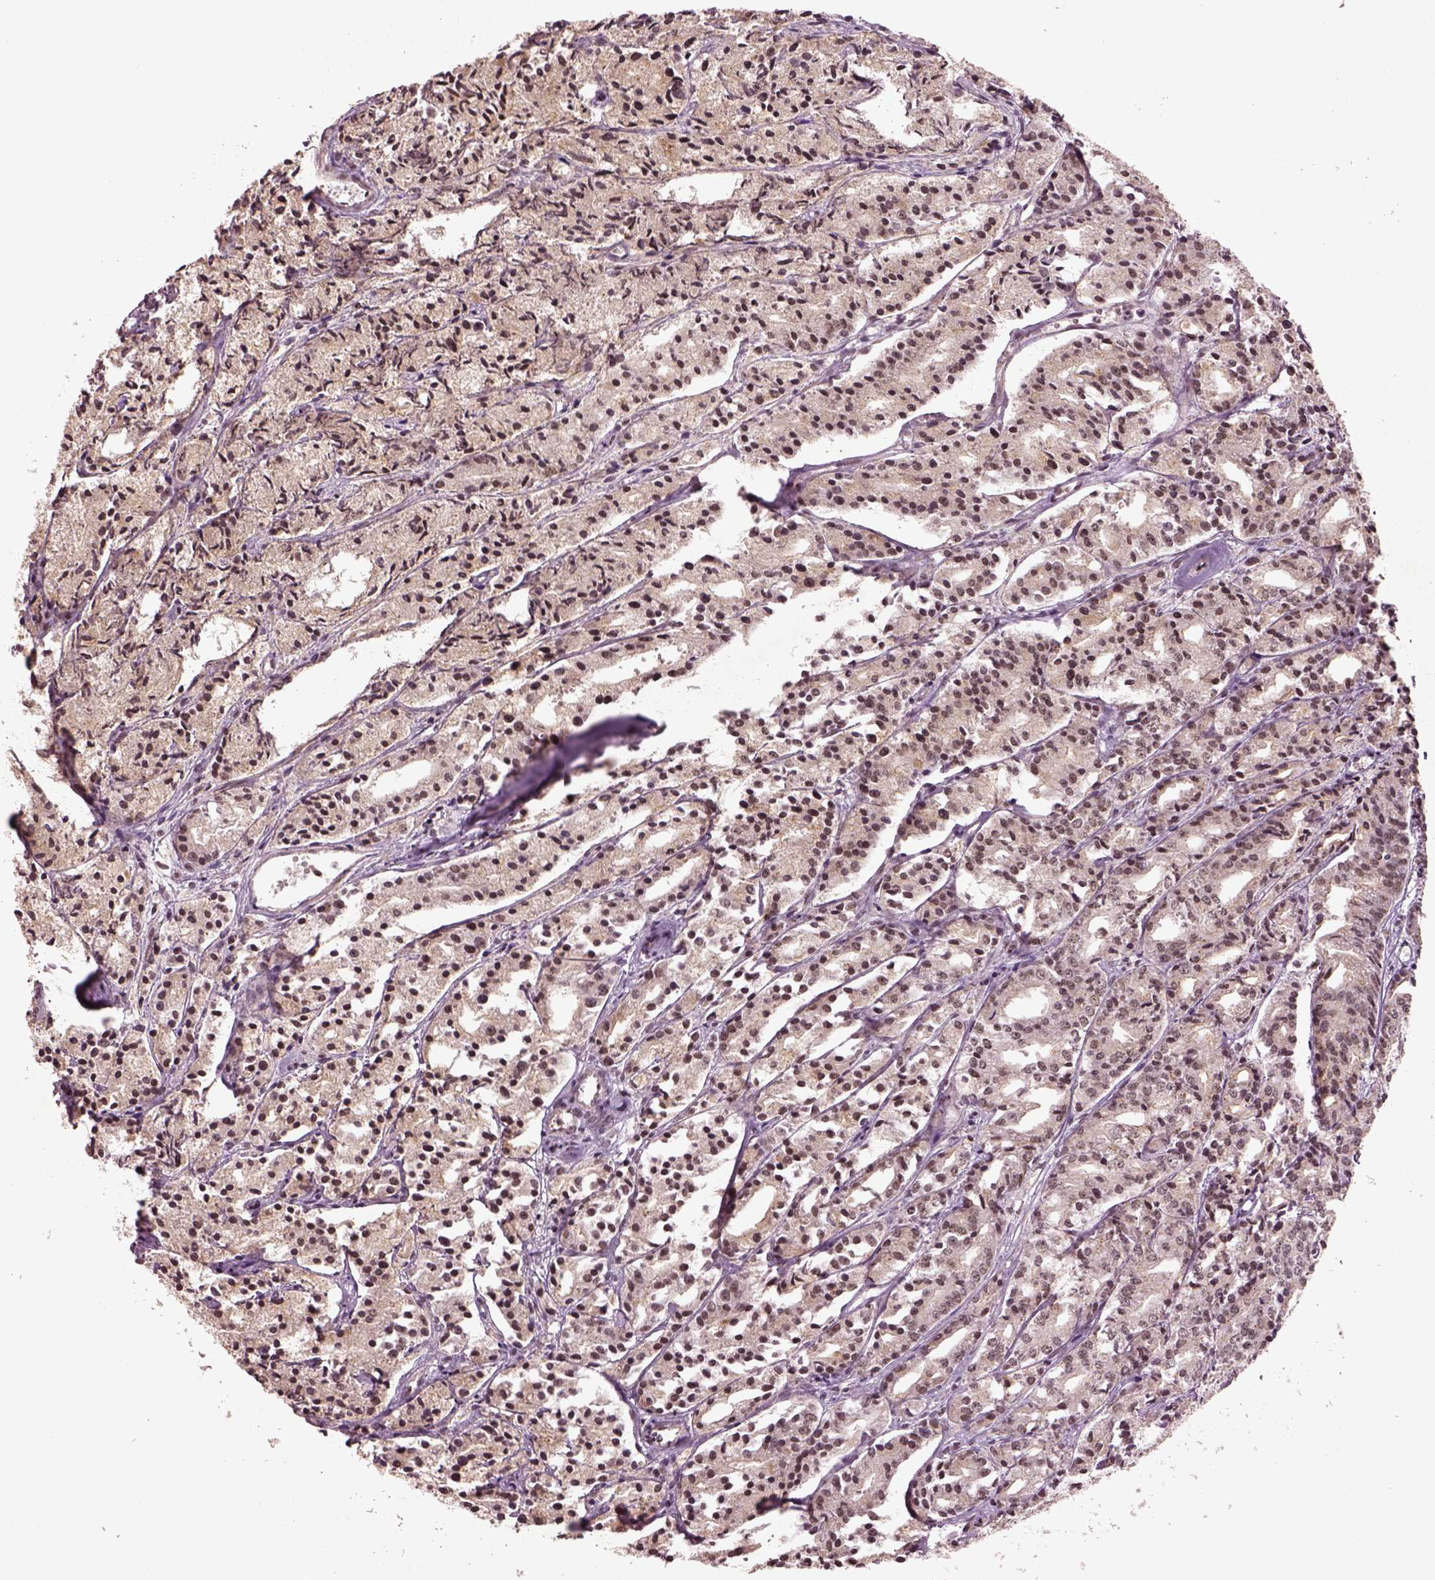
{"staining": {"intensity": "strong", "quantity": ">75%", "location": "nuclear"}, "tissue": "prostate cancer", "cell_type": "Tumor cells", "image_type": "cancer", "snomed": [{"axis": "morphology", "description": "Adenocarcinoma, Medium grade"}, {"axis": "topography", "description": "Prostate"}], "caption": "Immunohistochemical staining of human prostate cancer (adenocarcinoma (medium-grade)) exhibits strong nuclear protein expression in about >75% of tumor cells.", "gene": "BRD9", "patient": {"sex": "male", "age": 74}}